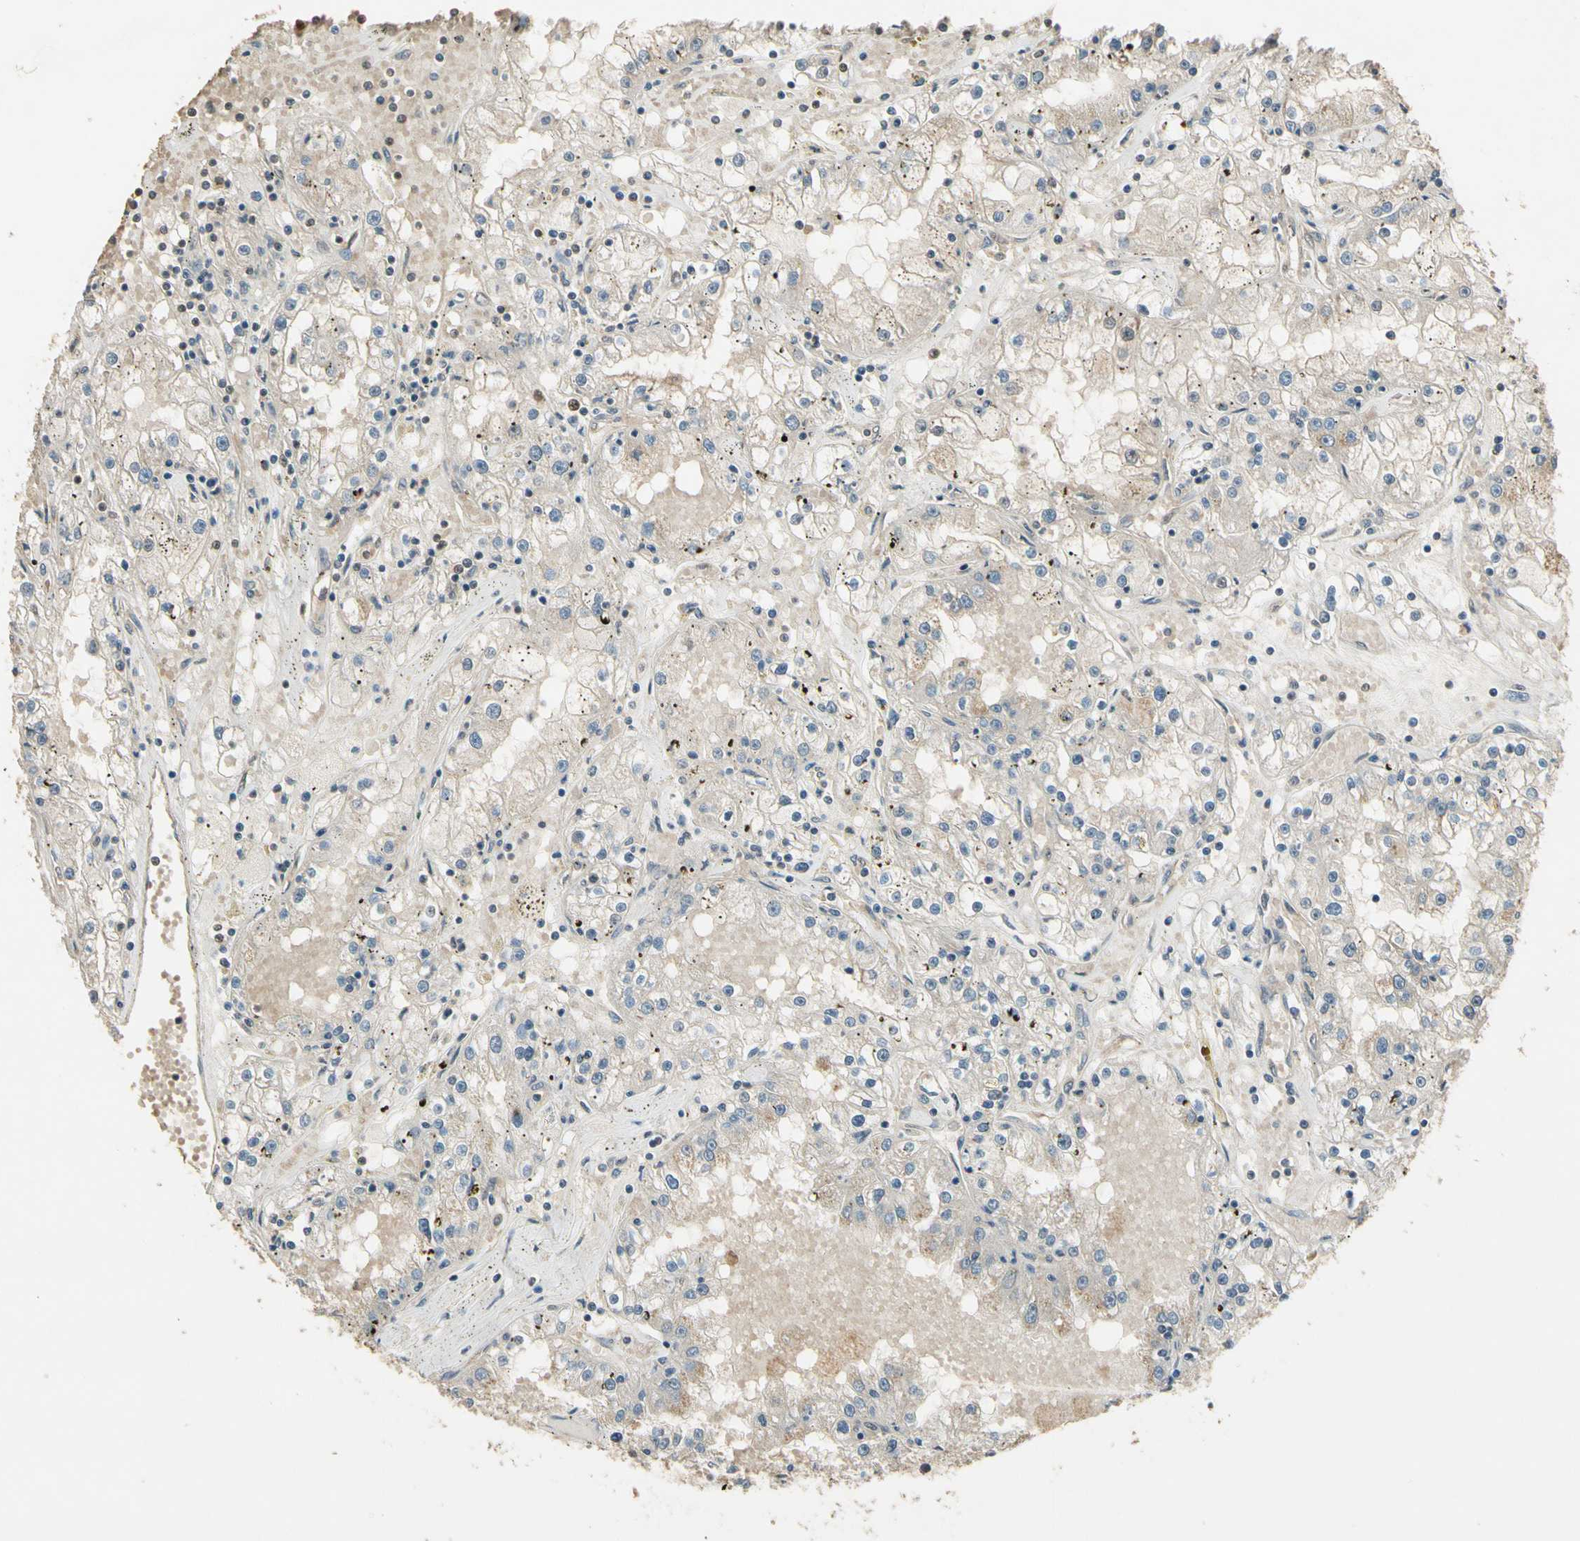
{"staining": {"intensity": "weak", "quantity": "25%-75%", "location": "cytoplasmic/membranous"}, "tissue": "renal cancer", "cell_type": "Tumor cells", "image_type": "cancer", "snomed": [{"axis": "morphology", "description": "Adenocarcinoma, NOS"}, {"axis": "topography", "description": "Kidney"}], "caption": "Immunohistochemistry (IHC) staining of renal cancer, which reveals low levels of weak cytoplasmic/membranous positivity in about 25%-75% of tumor cells indicating weak cytoplasmic/membranous protein expression. The staining was performed using DAB (3,3'-diaminobenzidine) (brown) for protein detection and nuclei were counterstained in hematoxylin (blue).", "gene": "MCPH1", "patient": {"sex": "male", "age": 56}}